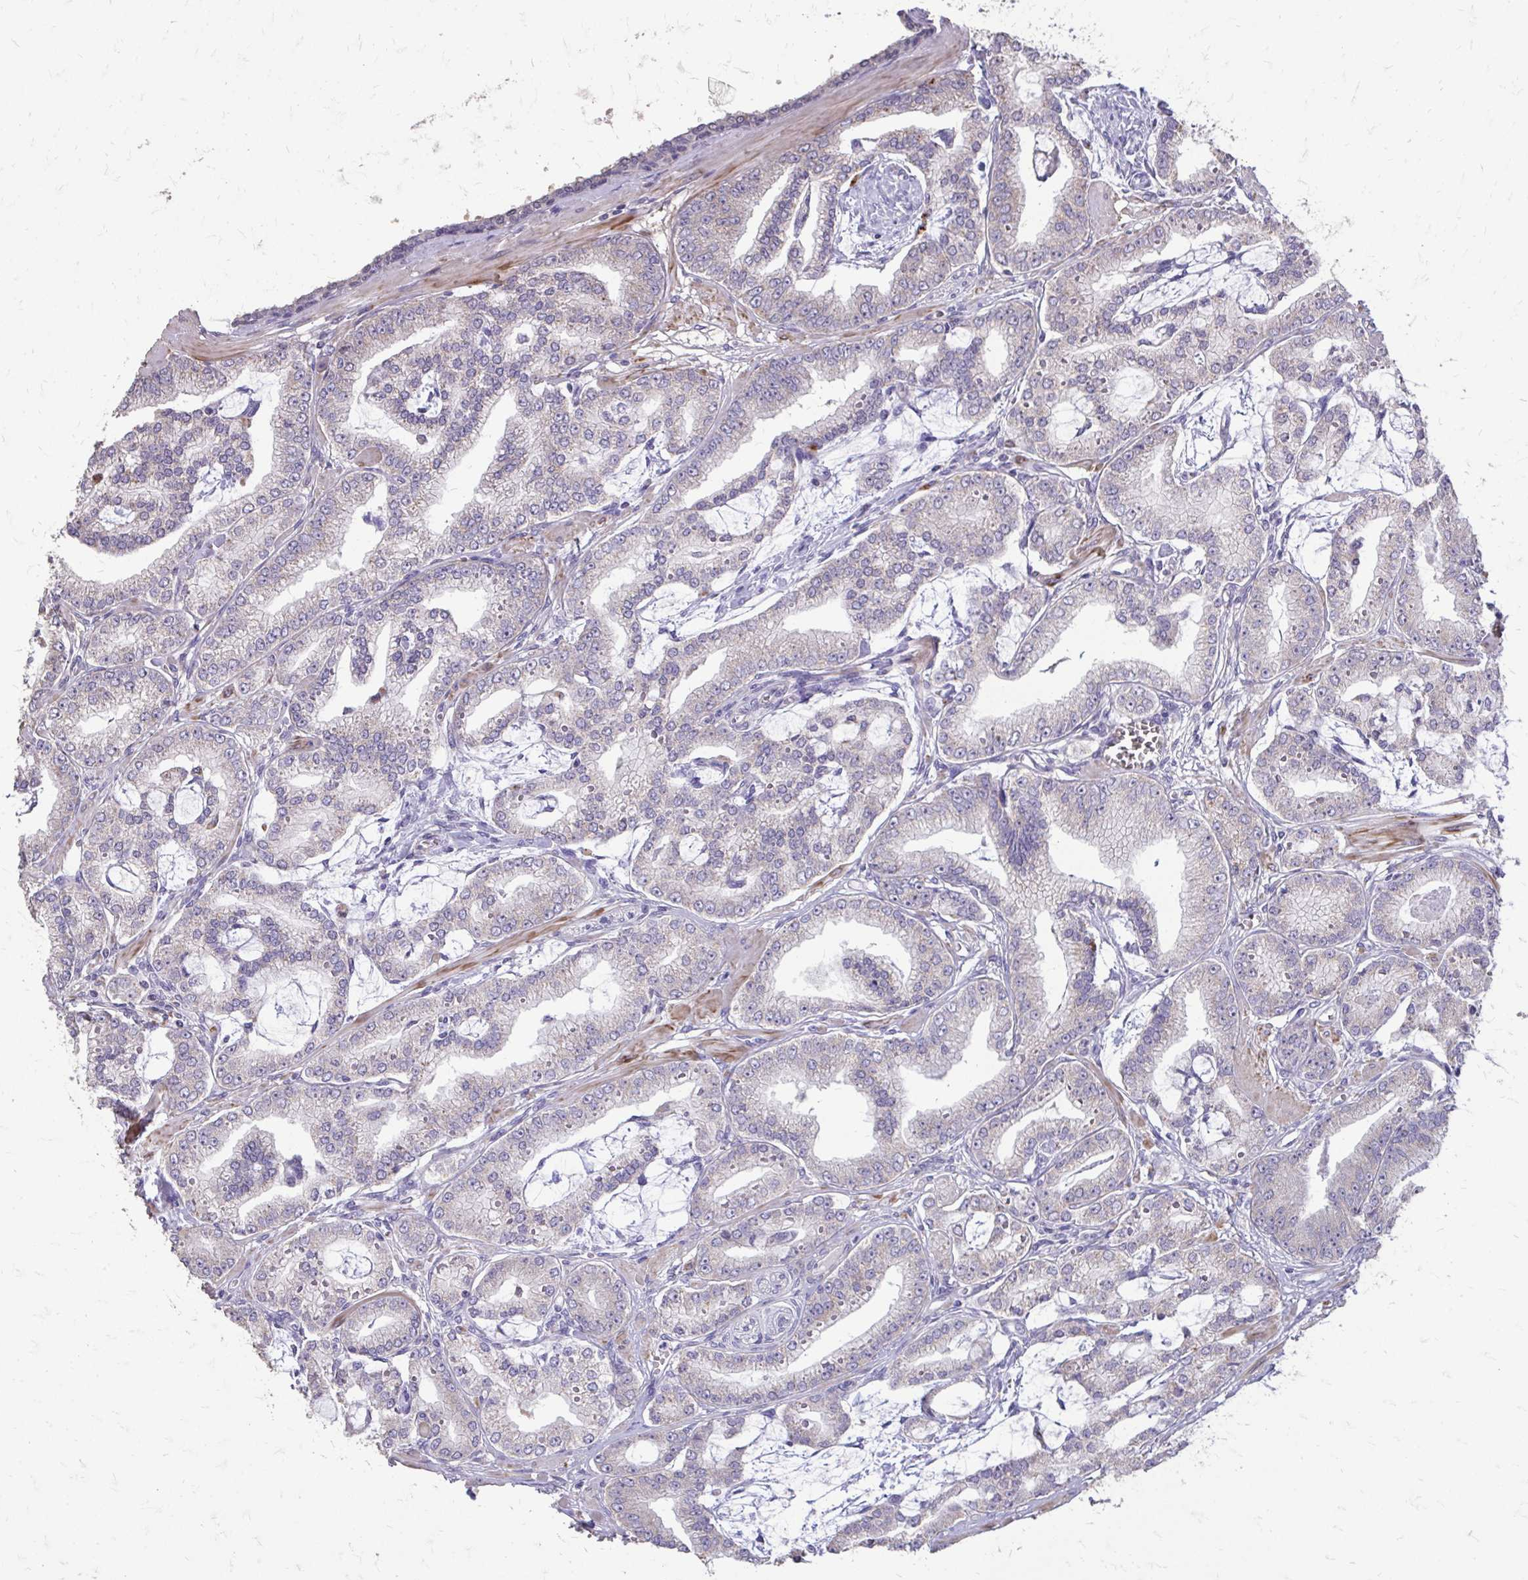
{"staining": {"intensity": "negative", "quantity": "none", "location": "none"}, "tissue": "prostate cancer", "cell_type": "Tumor cells", "image_type": "cancer", "snomed": [{"axis": "morphology", "description": "Adenocarcinoma, High grade"}, {"axis": "topography", "description": "Prostate"}], "caption": "This is a histopathology image of IHC staining of adenocarcinoma (high-grade) (prostate), which shows no expression in tumor cells. (Brightfield microscopy of DAB (3,3'-diaminobenzidine) IHC at high magnification).", "gene": "MYORG", "patient": {"sex": "male", "age": 71}}